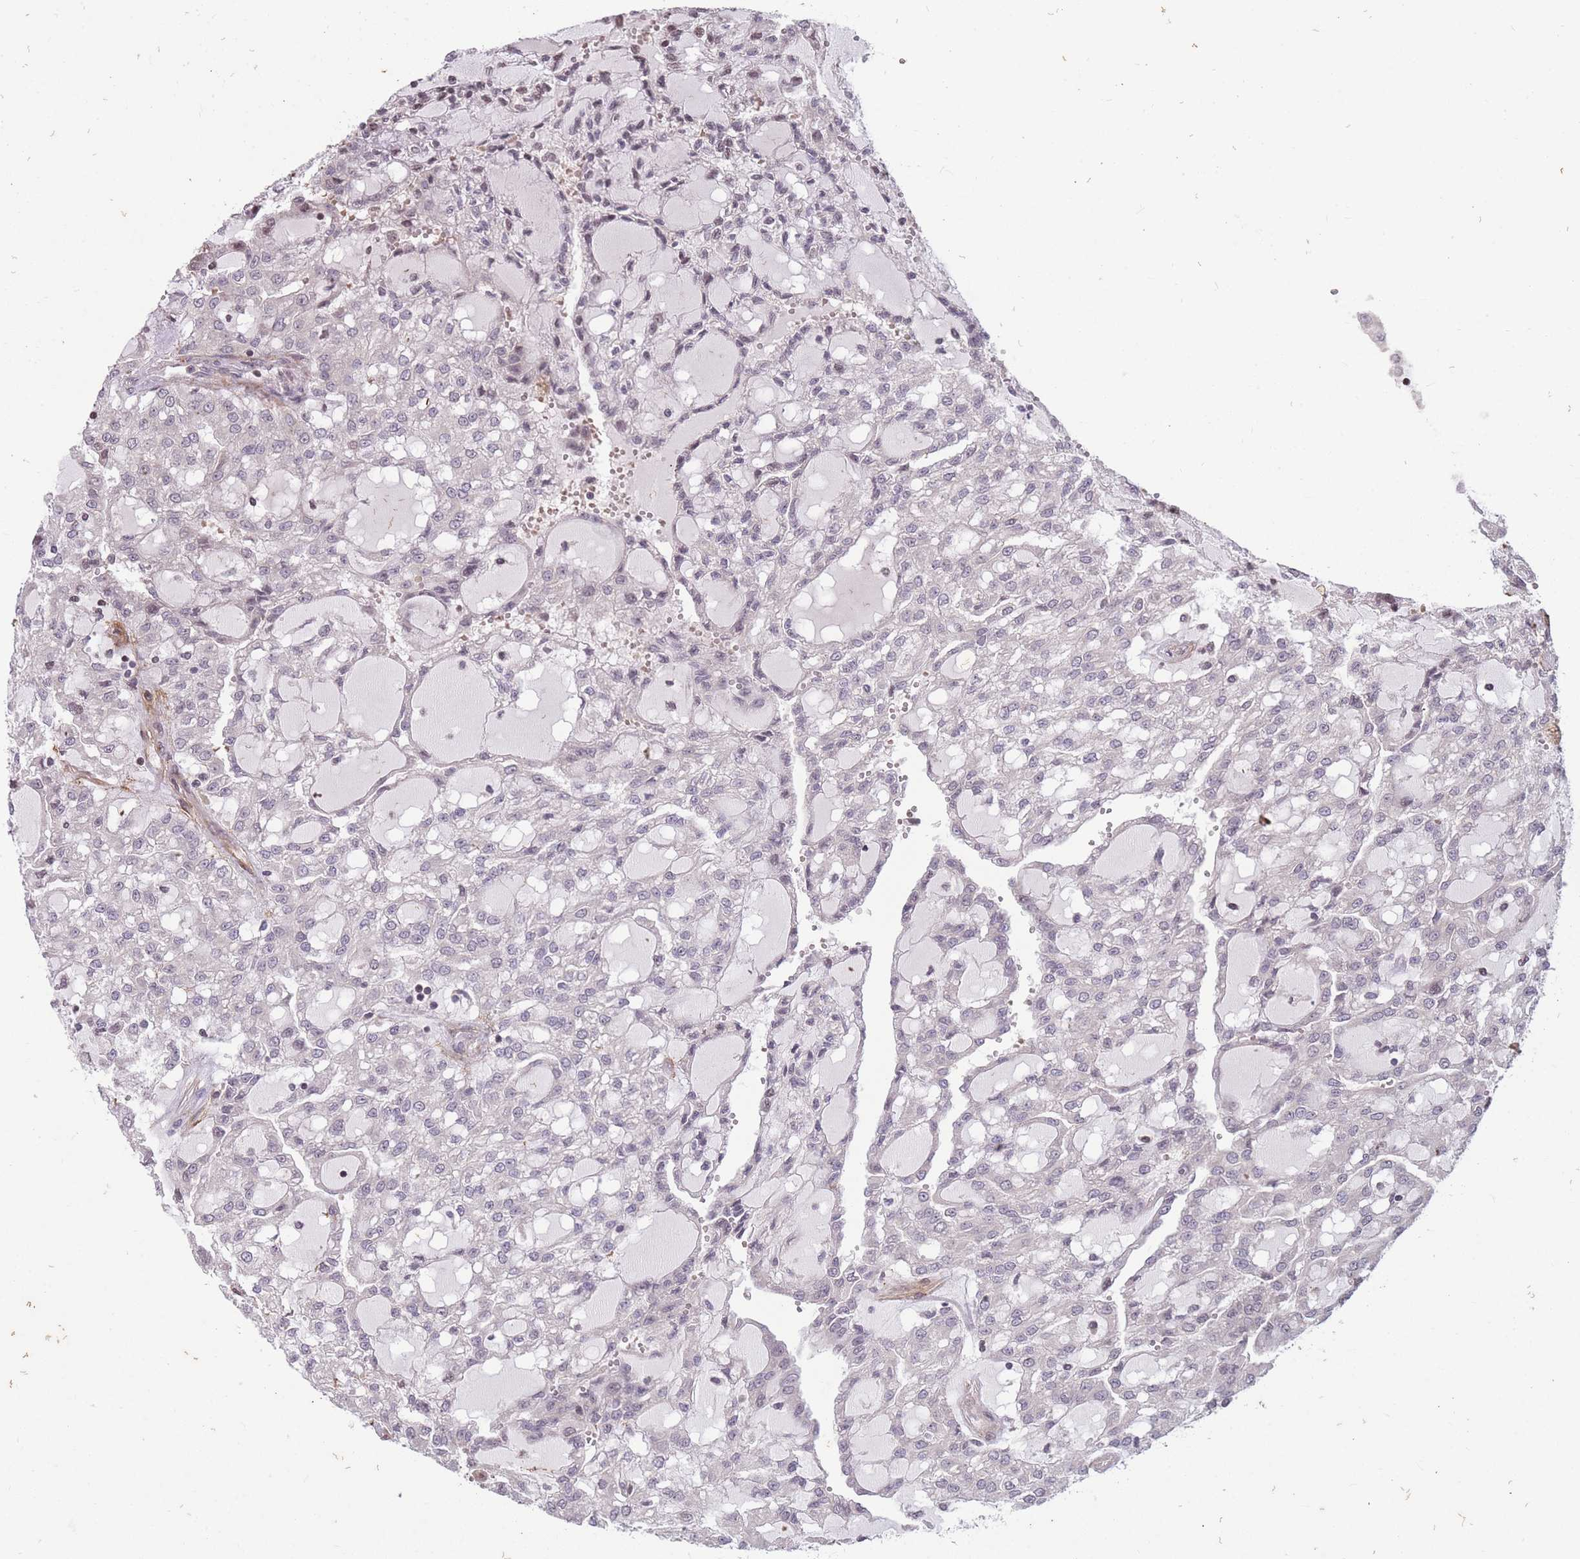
{"staining": {"intensity": "negative", "quantity": "none", "location": "none"}, "tissue": "renal cancer", "cell_type": "Tumor cells", "image_type": "cancer", "snomed": [{"axis": "morphology", "description": "Adenocarcinoma, NOS"}, {"axis": "topography", "description": "Kidney"}], "caption": "Immunohistochemistry of human renal cancer (adenocarcinoma) demonstrates no staining in tumor cells.", "gene": "GGT5", "patient": {"sex": "male", "age": 63}}